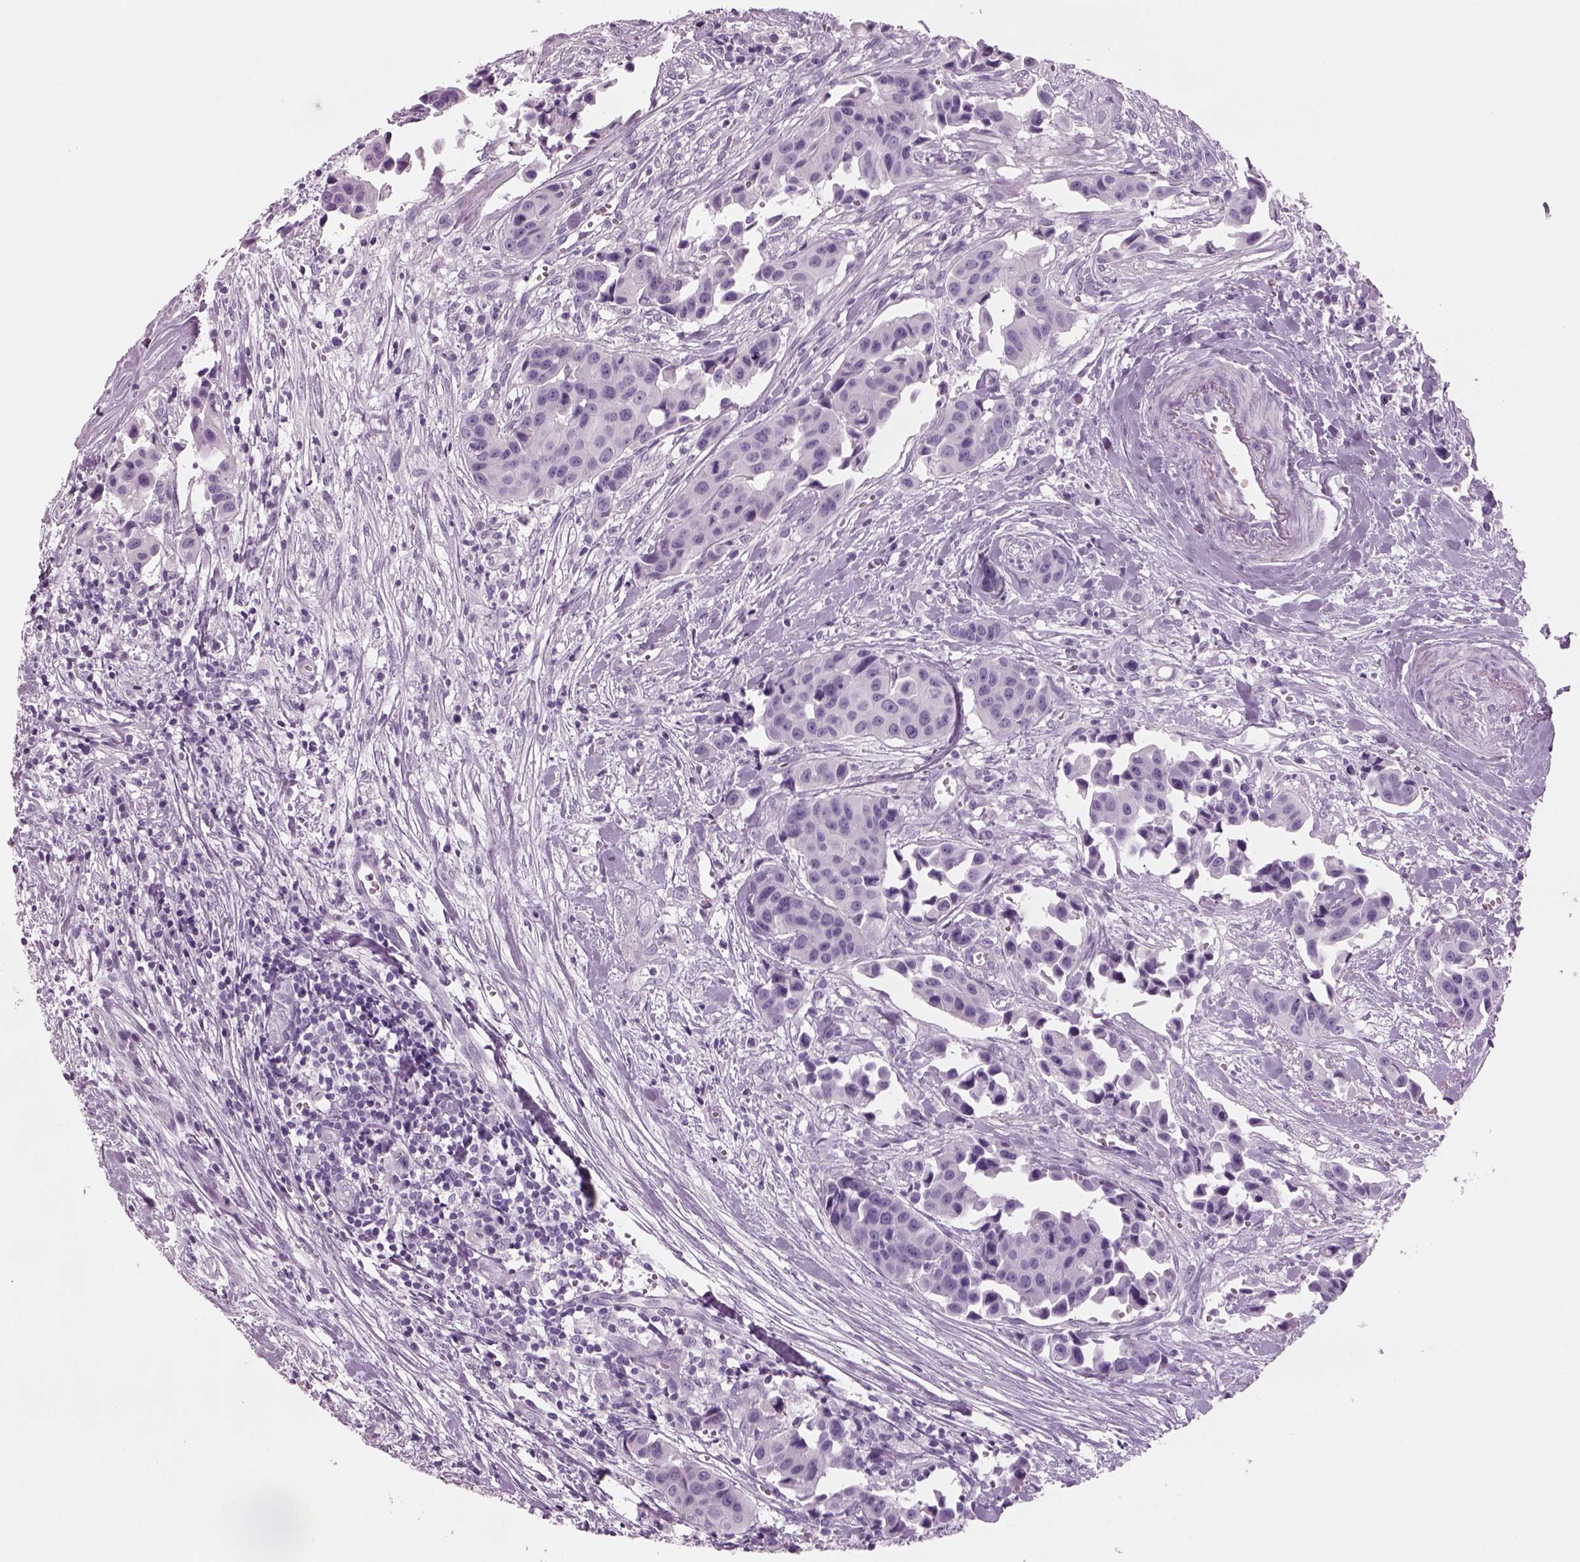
{"staining": {"intensity": "negative", "quantity": "none", "location": "none"}, "tissue": "head and neck cancer", "cell_type": "Tumor cells", "image_type": "cancer", "snomed": [{"axis": "morphology", "description": "Adenocarcinoma, NOS"}, {"axis": "topography", "description": "Head-Neck"}], "caption": "IHC histopathology image of neoplastic tissue: adenocarcinoma (head and neck) stained with DAB reveals no significant protein expression in tumor cells.", "gene": "RHO", "patient": {"sex": "male", "age": 76}}